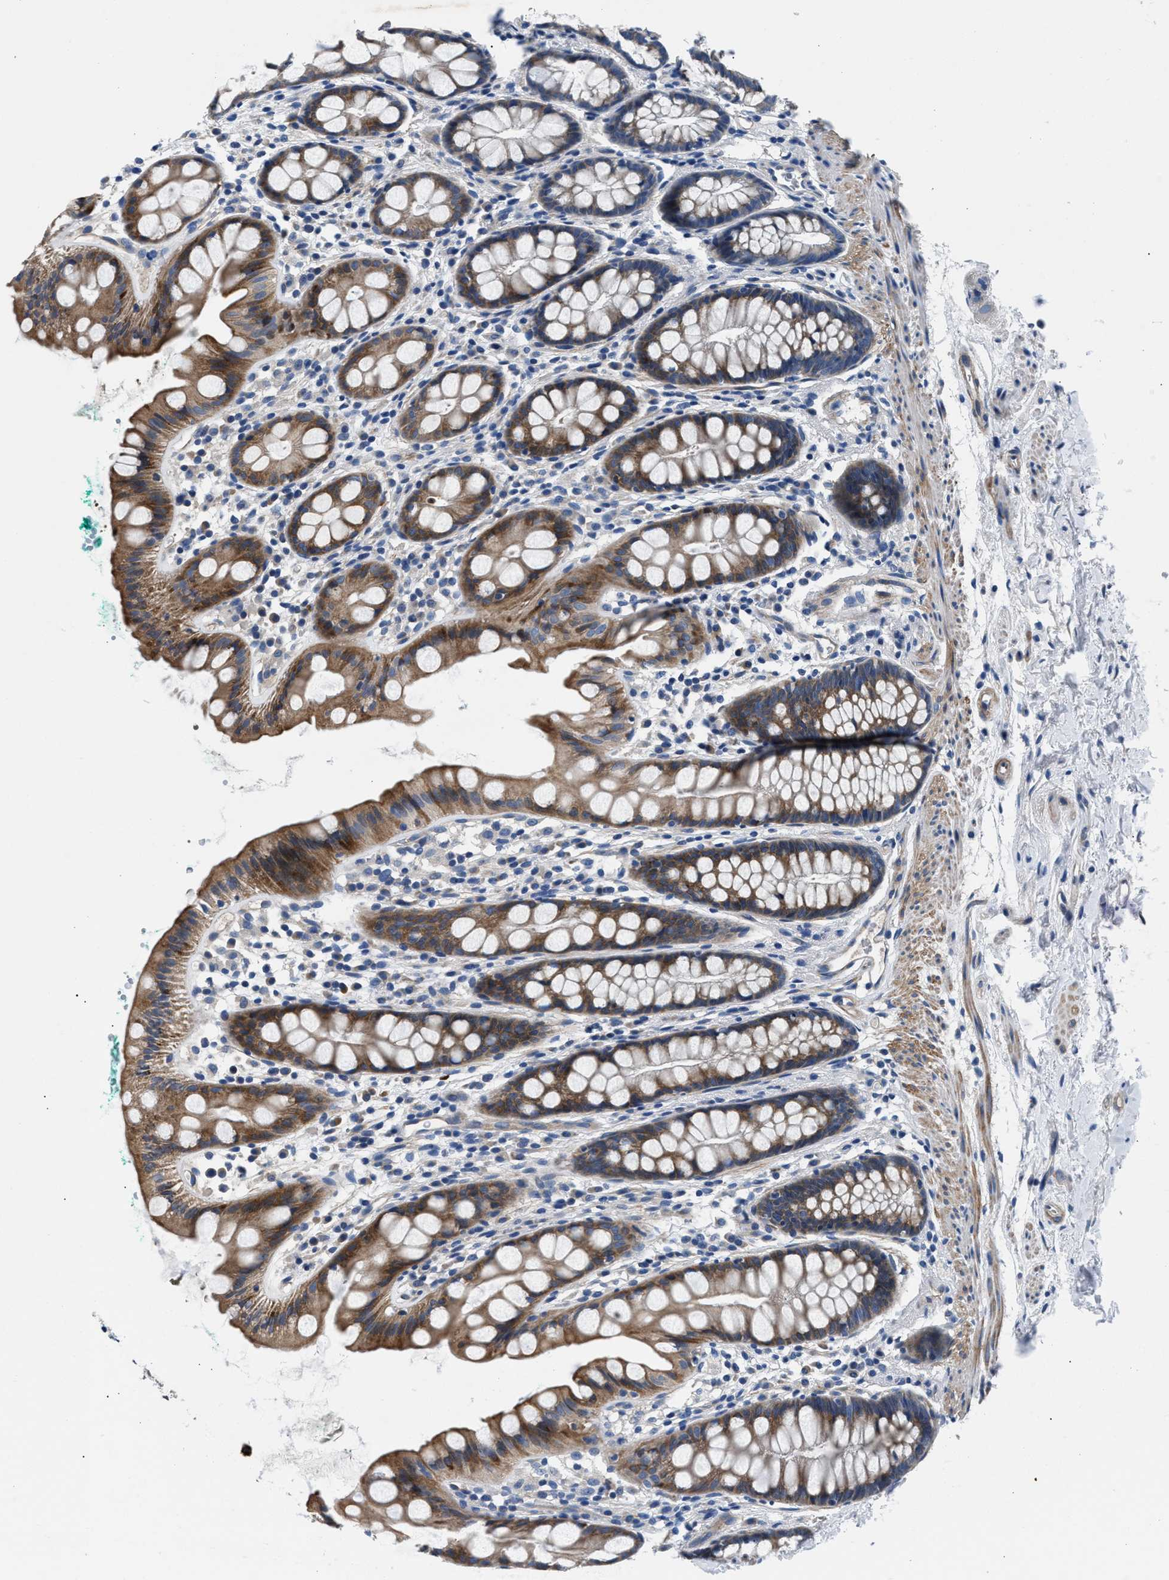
{"staining": {"intensity": "moderate", "quantity": ">75%", "location": "cytoplasmic/membranous"}, "tissue": "rectum", "cell_type": "Glandular cells", "image_type": "normal", "snomed": [{"axis": "morphology", "description": "Normal tissue, NOS"}, {"axis": "topography", "description": "Rectum"}], "caption": "Protein positivity by immunohistochemistry demonstrates moderate cytoplasmic/membranous staining in approximately >75% of glandular cells in normal rectum. (Stains: DAB in brown, nuclei in blue, Microscopy: brightfield microscopy at high magnification).", "gene": "CDRT4", "patient": {"sex": "female", "age": 65}}